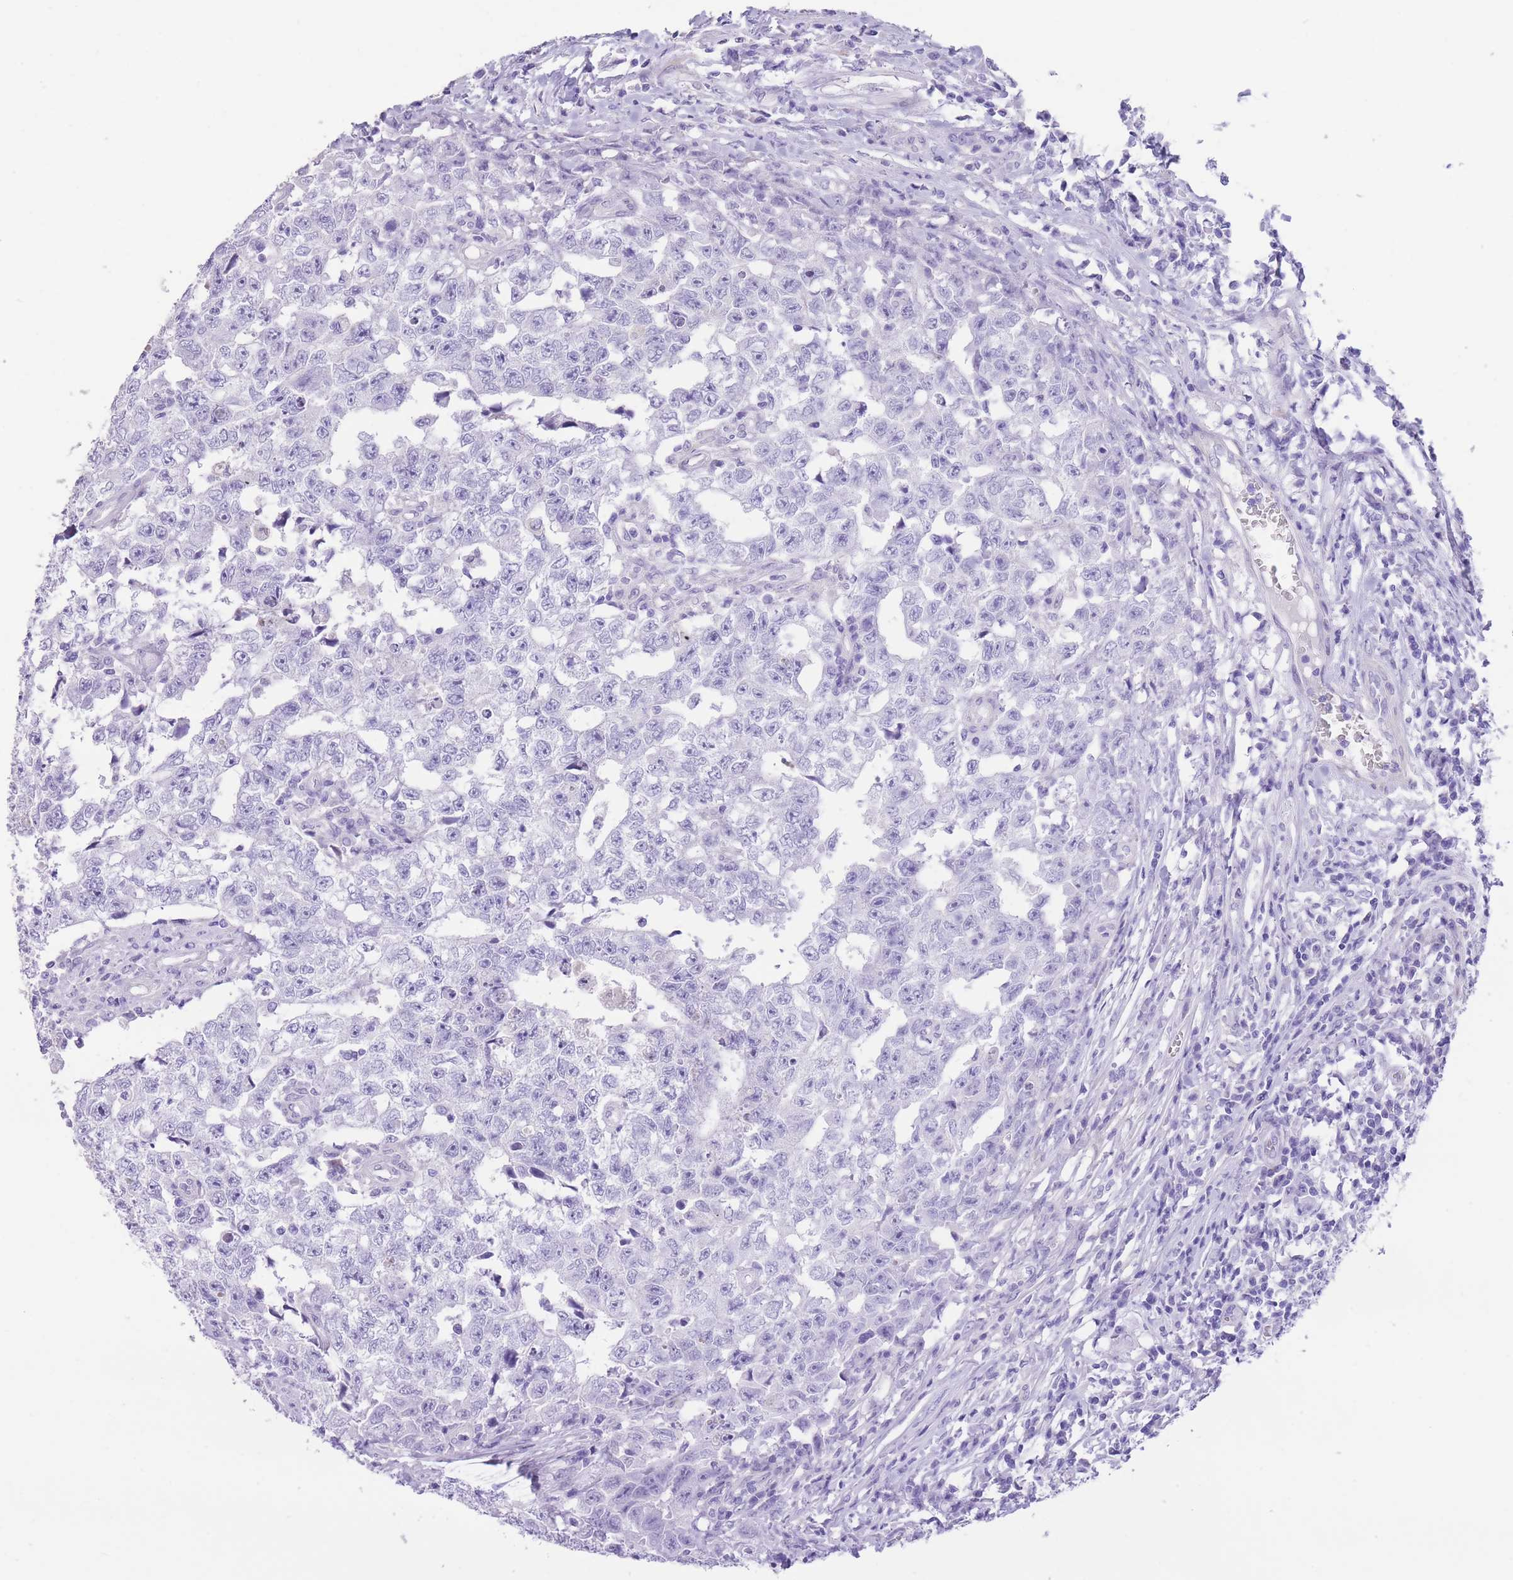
{"staining": {"intensity": "negative", "quantity": "none", "location": "none"}, "tissue": "testis cancer", "cell_type": "Tumor cells", "image_type": "cancer", "snomed": [{"axis": "morphology", "description": "Carcinoma, Embryonal, NOS"}, {"axis": "topography", "description": "Testis"}], "caption": "A high-resolution photomicrograph shows IHC staining of testis embryonal carcinoma, which reveals no significant expression in tumor cells.", "gene": "RAI2", "patient": {"sex": "male", "age": 25}}